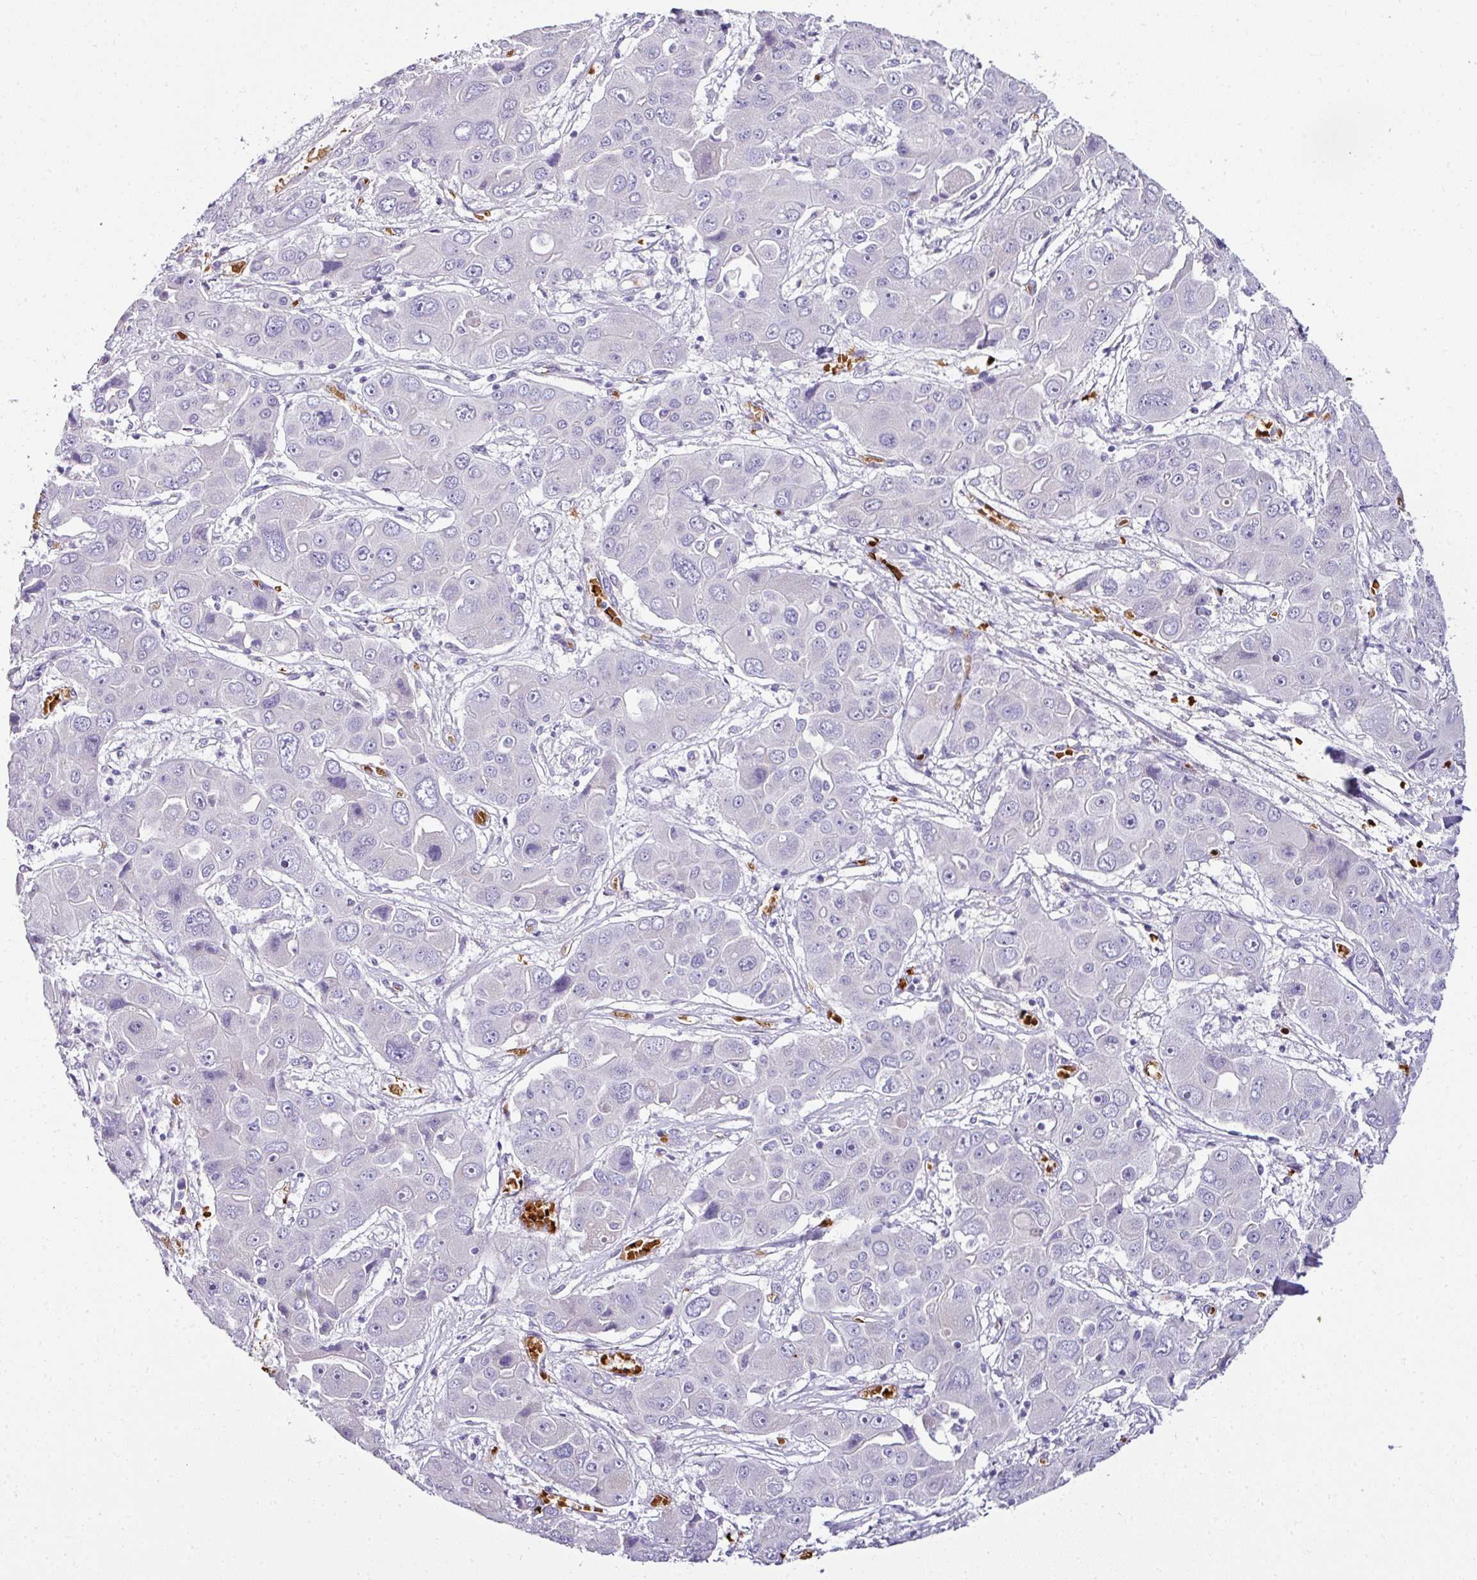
{"staining": {"intensity": "negative", "quantity": "none", "location": "none"}, "tissue": "liver cancer", "cell_type": "Tumor cells", "image_type": "cancer", "snomed": [{"axis": "morphology", "description": "Cholangiocarcinoma"}, {"axis": "topography", "description": "Liver"}], "caption": "This is a photomicrograph of immunohistochemistry staining of cholangiocarcinoma (liver), which shows no positivity in tumor cells.", "gene": "NAPSA", "patient": {"sex": "male", "age": 67}}